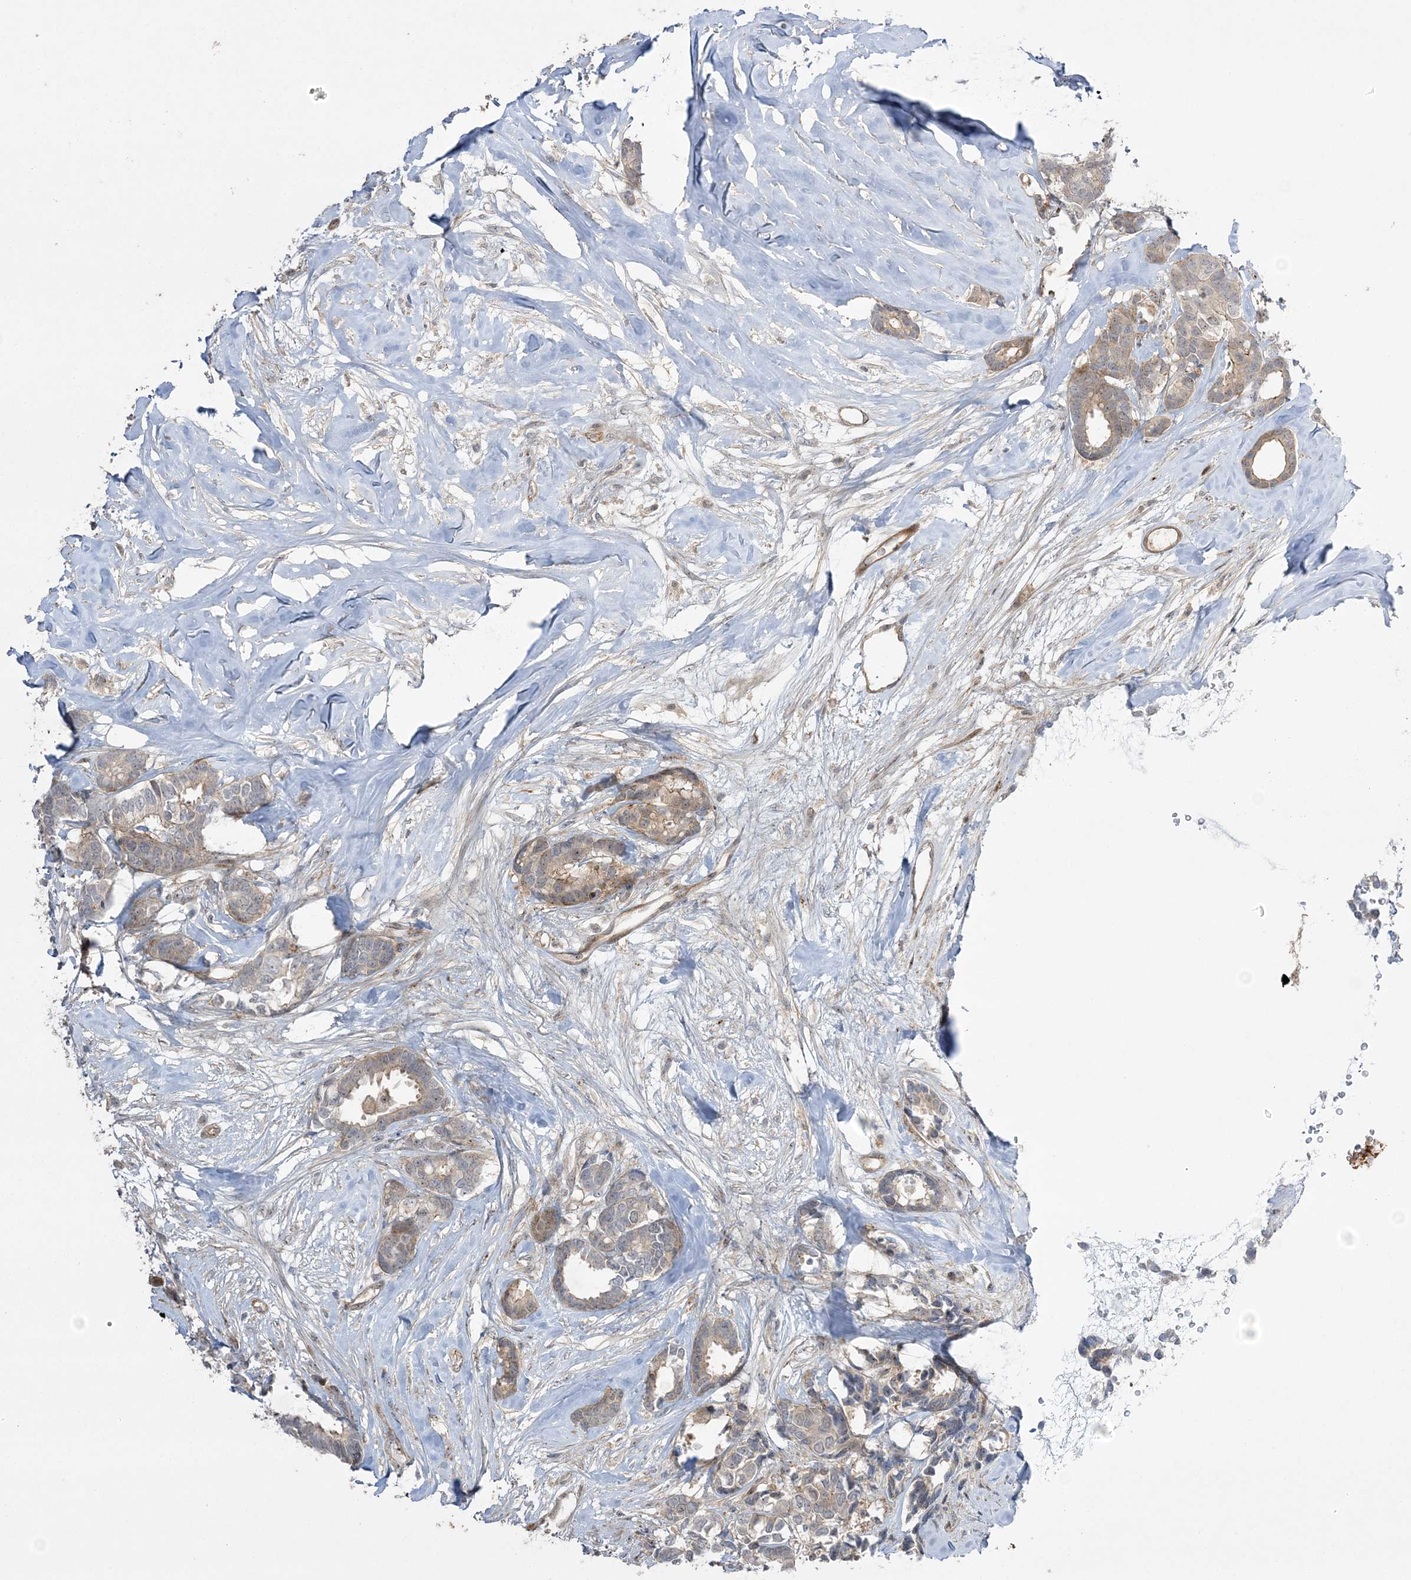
{"staining": {"intensity": "weak", "quantity": ">75%", "location": "cytoplasmic/membranous,nuclear"}, "tissue": "breast cancer", "cell_type": "Tumor cells", "image_type": "cancer", "snomed": [{"axis": "morphology", "description": "Duct carcinoma"}, {"axis": "topography", "description": "Breast"}], "caption": "Tumor cells exhibit low levels of weak cytoplasmic/membranous and nuclear expression in about >75% of cells in infiltrating ductal carcinoma (breast). (brown staining indicates protein expression, while blue staining denotes nuclei).", "gene": "NPM3", "patient": {"sex": "female", "age": 87}}